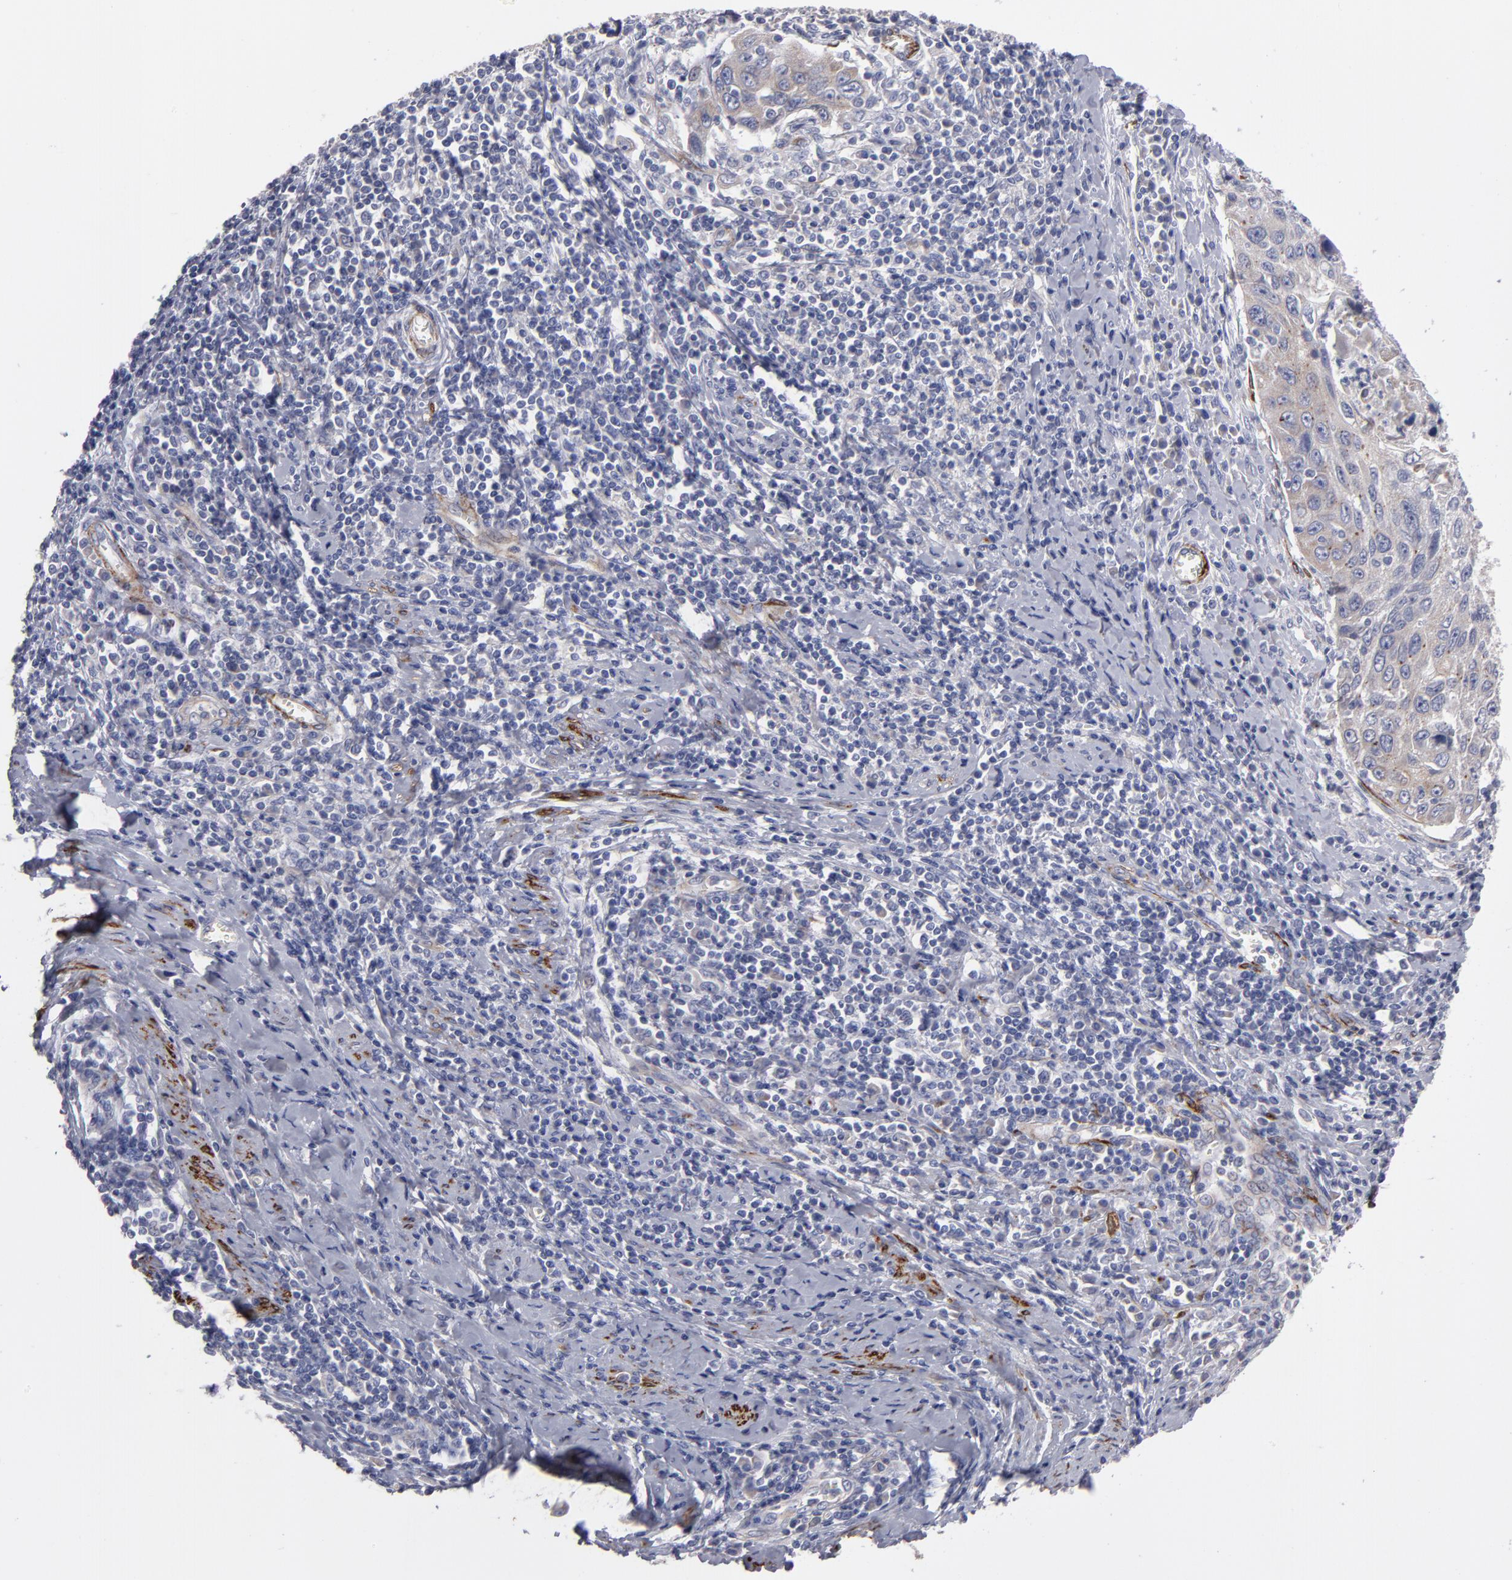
{"staining": {"intensity": "weak", "quantity": ">75%", "location": "cytoplasmic/membranous"}, "tissue": "cervical cancer", "cell_type": "Tumor cells", "image_type": "cancer", "snomed": [{"axis": "morphology", "description": "Squamous cell carcinoma, NOS"}, {"axis": "topography", "description": "Cervix"}], "caption": "Brown immunohistochemical staining in cervical cancer (squamous cell carcinoma) shows weak cytoplasmic/membranous positivity in approximately >75% of tumor cells.", "gene": "SLMAP", "patient": {"sex": "female", "age": 53}}